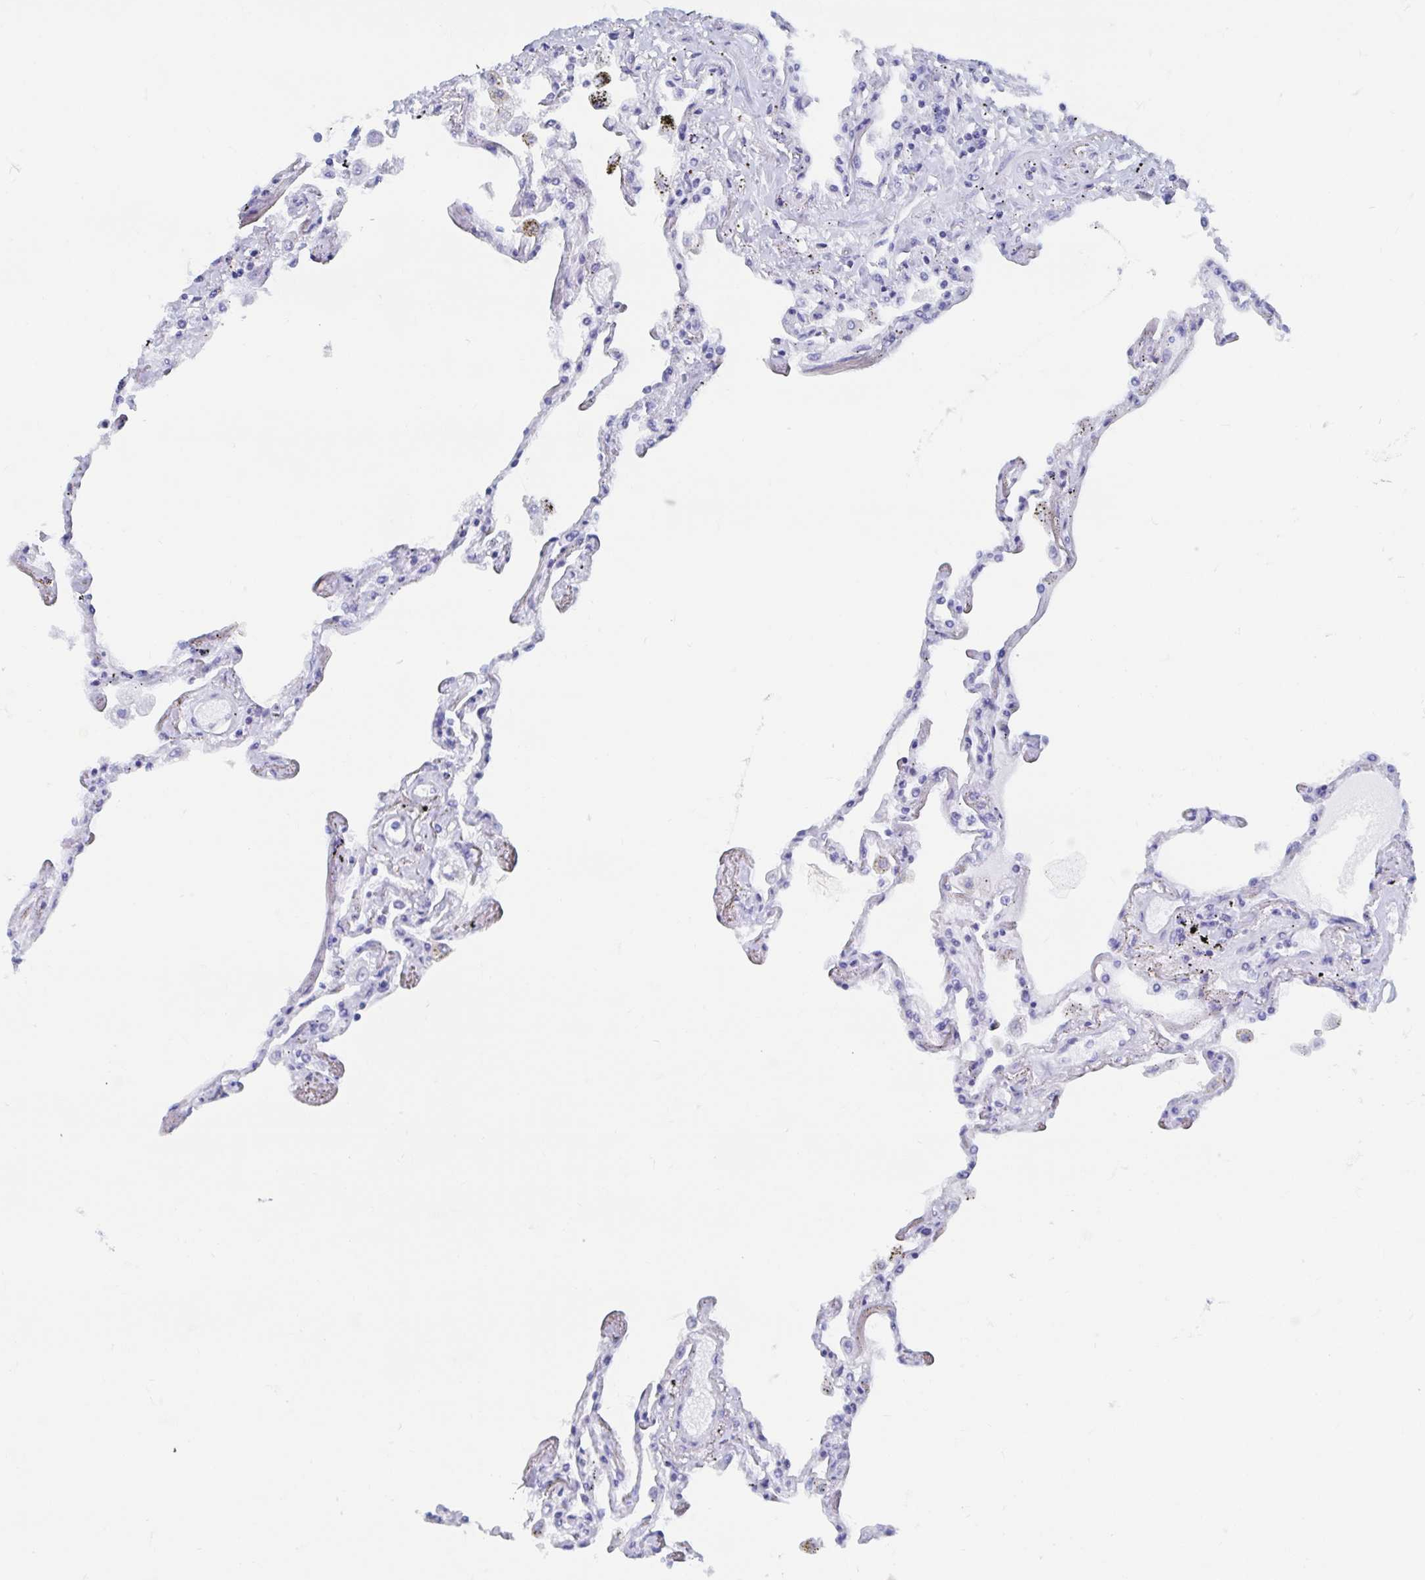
{"staining": {"intensity": "negative", "quantity": "none", "location": "none"}, "tissue": "lung", "cell_type": "Alveolar cells", "image_type": "normal", "snomed": [{"axis": "morphology", "description": "Normal tissue, NOS"}, {"axis": "morphology", "description": "Adenocarcinoma, NOS"}, {"axis": "topography", "description": "Cartilage tissue"}, {"axis": "topography", "description": "Lung"}], "caption": "Immunohistochemical staining of benign human lung exhibits no significant positivity in alveolar cells.", "gene": "HDGFL1", "patient": {"sex": "female", "age": 67}}